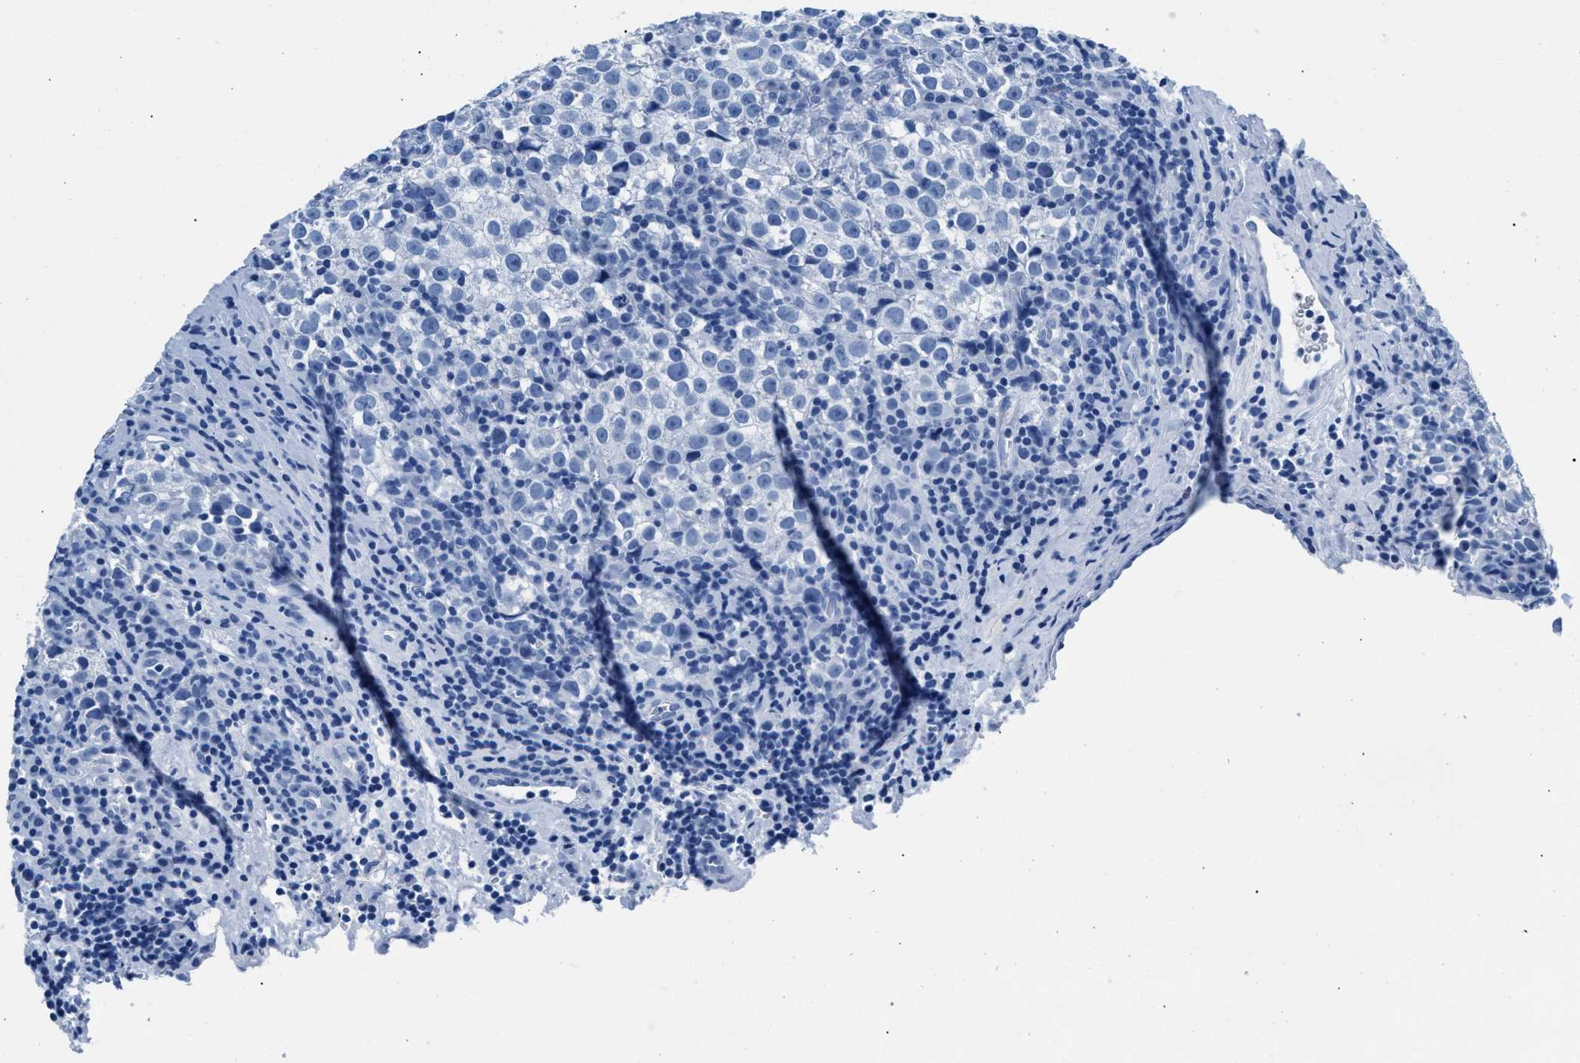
{"staining": {"intensity": "negative", "quantity": "none", "location": "none"}, "tissue": "testis cancer", "cell_type": "Tumor cells", "image_type": "cancer", "snomed": [{"axis": "morphology", "description": "Normal tissue, NOS"}, {"axis": "morphology", "description": "Seminoma, NOS"}, {"axis": "topography", "description": "Testis"}], "caption": "Tumor cells are negative for brown protein staining in testis cancer (seminoma). (Stains: DAB IHC with hematoxylin counter stain, Microscopy: brightfield microscopy at high magnification).", "gene": "CPS1", "patient": {"sex": "male", "age": 43}}